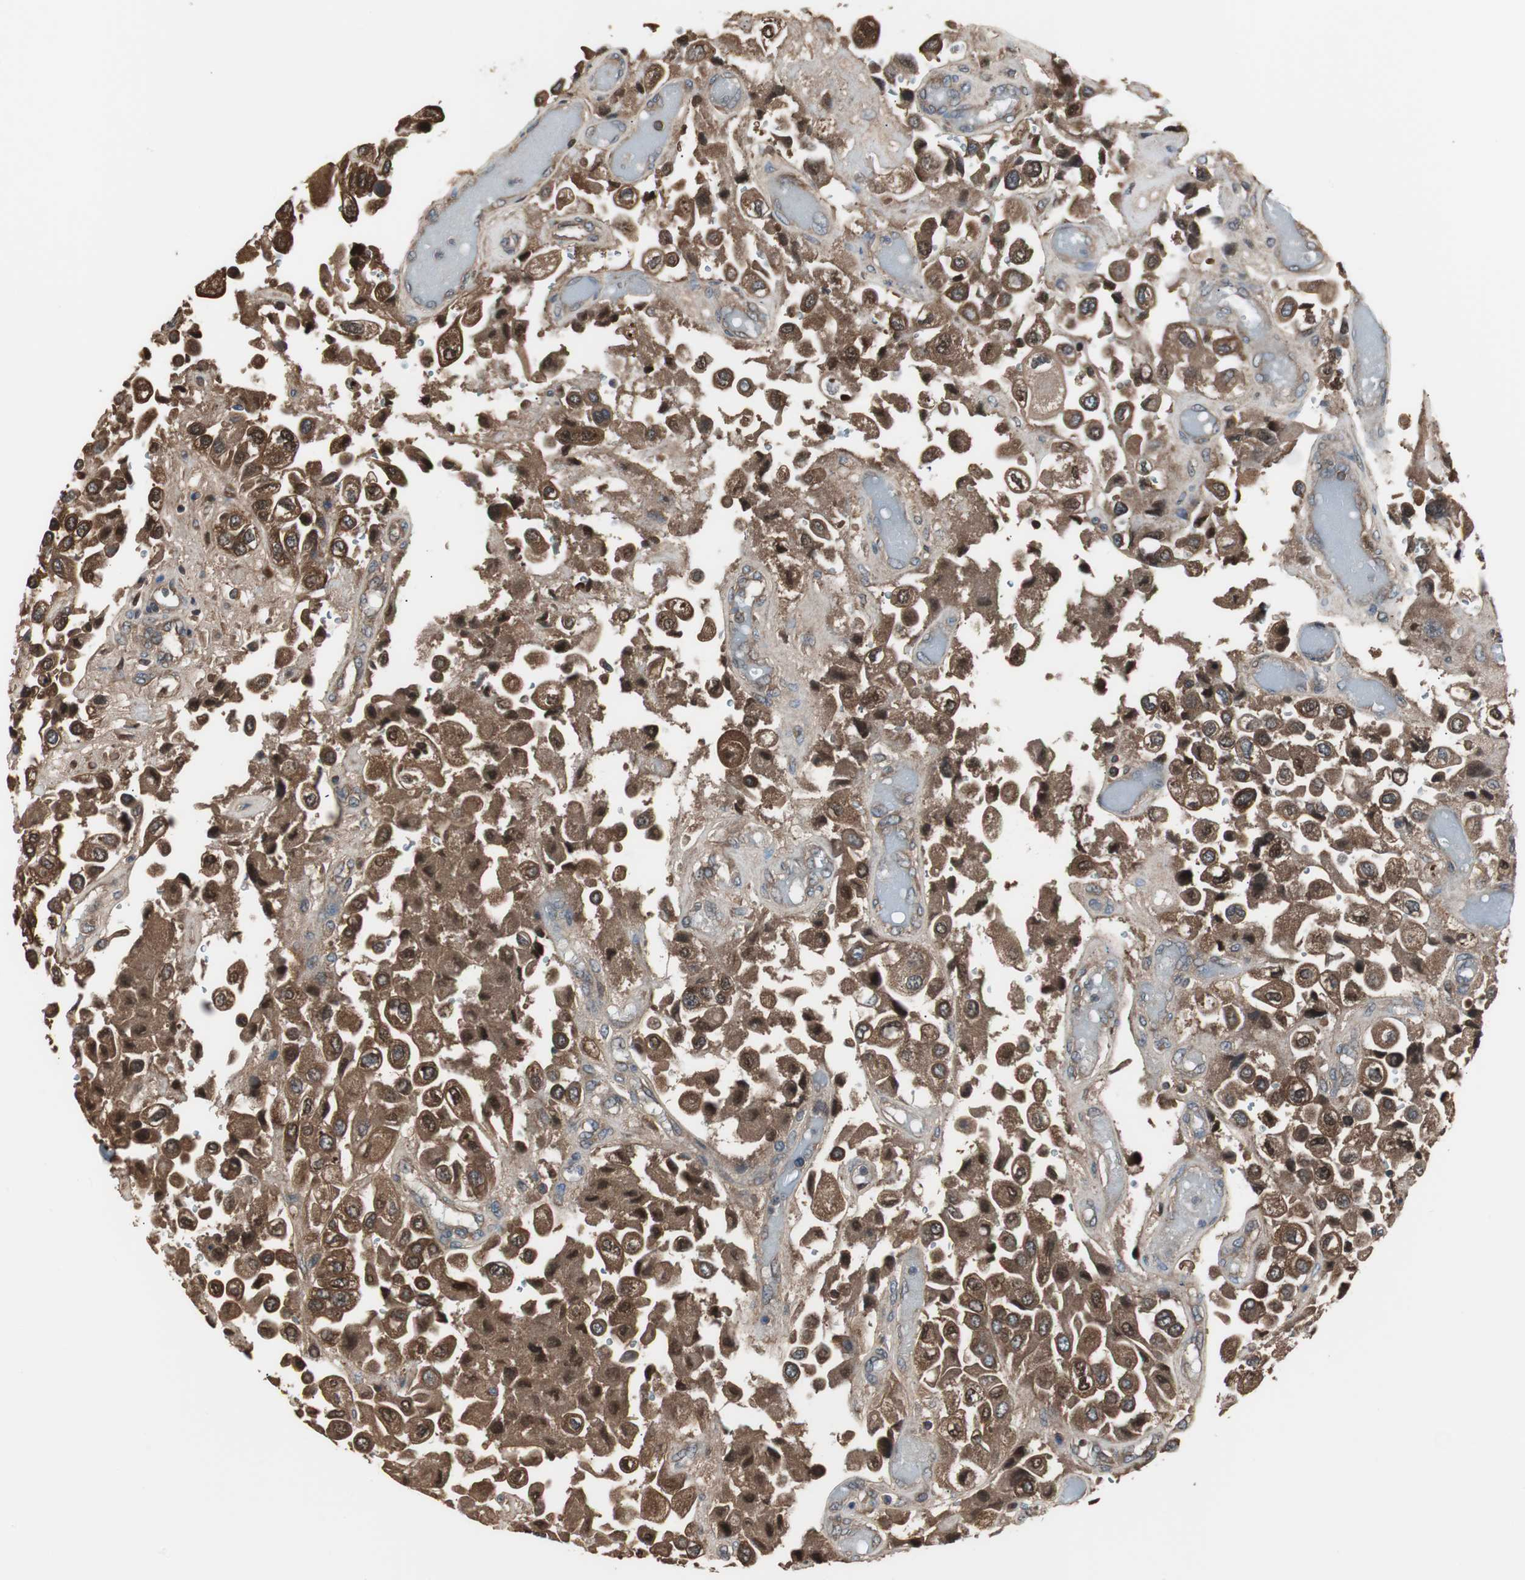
{"staining": {"intensity": "strong", "quantity": ">75%", "location": "cytoplasmic/membranous"}, "tissue": "urothelial cancer", "cell_type": "Tumor cells", "image_type": "cancer", "snomed": [{"axis": "morphology", "description": "Urothelial carcinoma, High grade"}, {"axis": "topography", "description": "Urinary bladder"}], "caption": "Protein expression analysis of urothelial cancer demonstrates strong cytoplasmic/membranous staining in about >75% of tumor cells. (Brightfield microscopy of DAB IHC at high magnification).", "gene": "CAPNS1", "patient": {"sex": "female", "age": 64}}